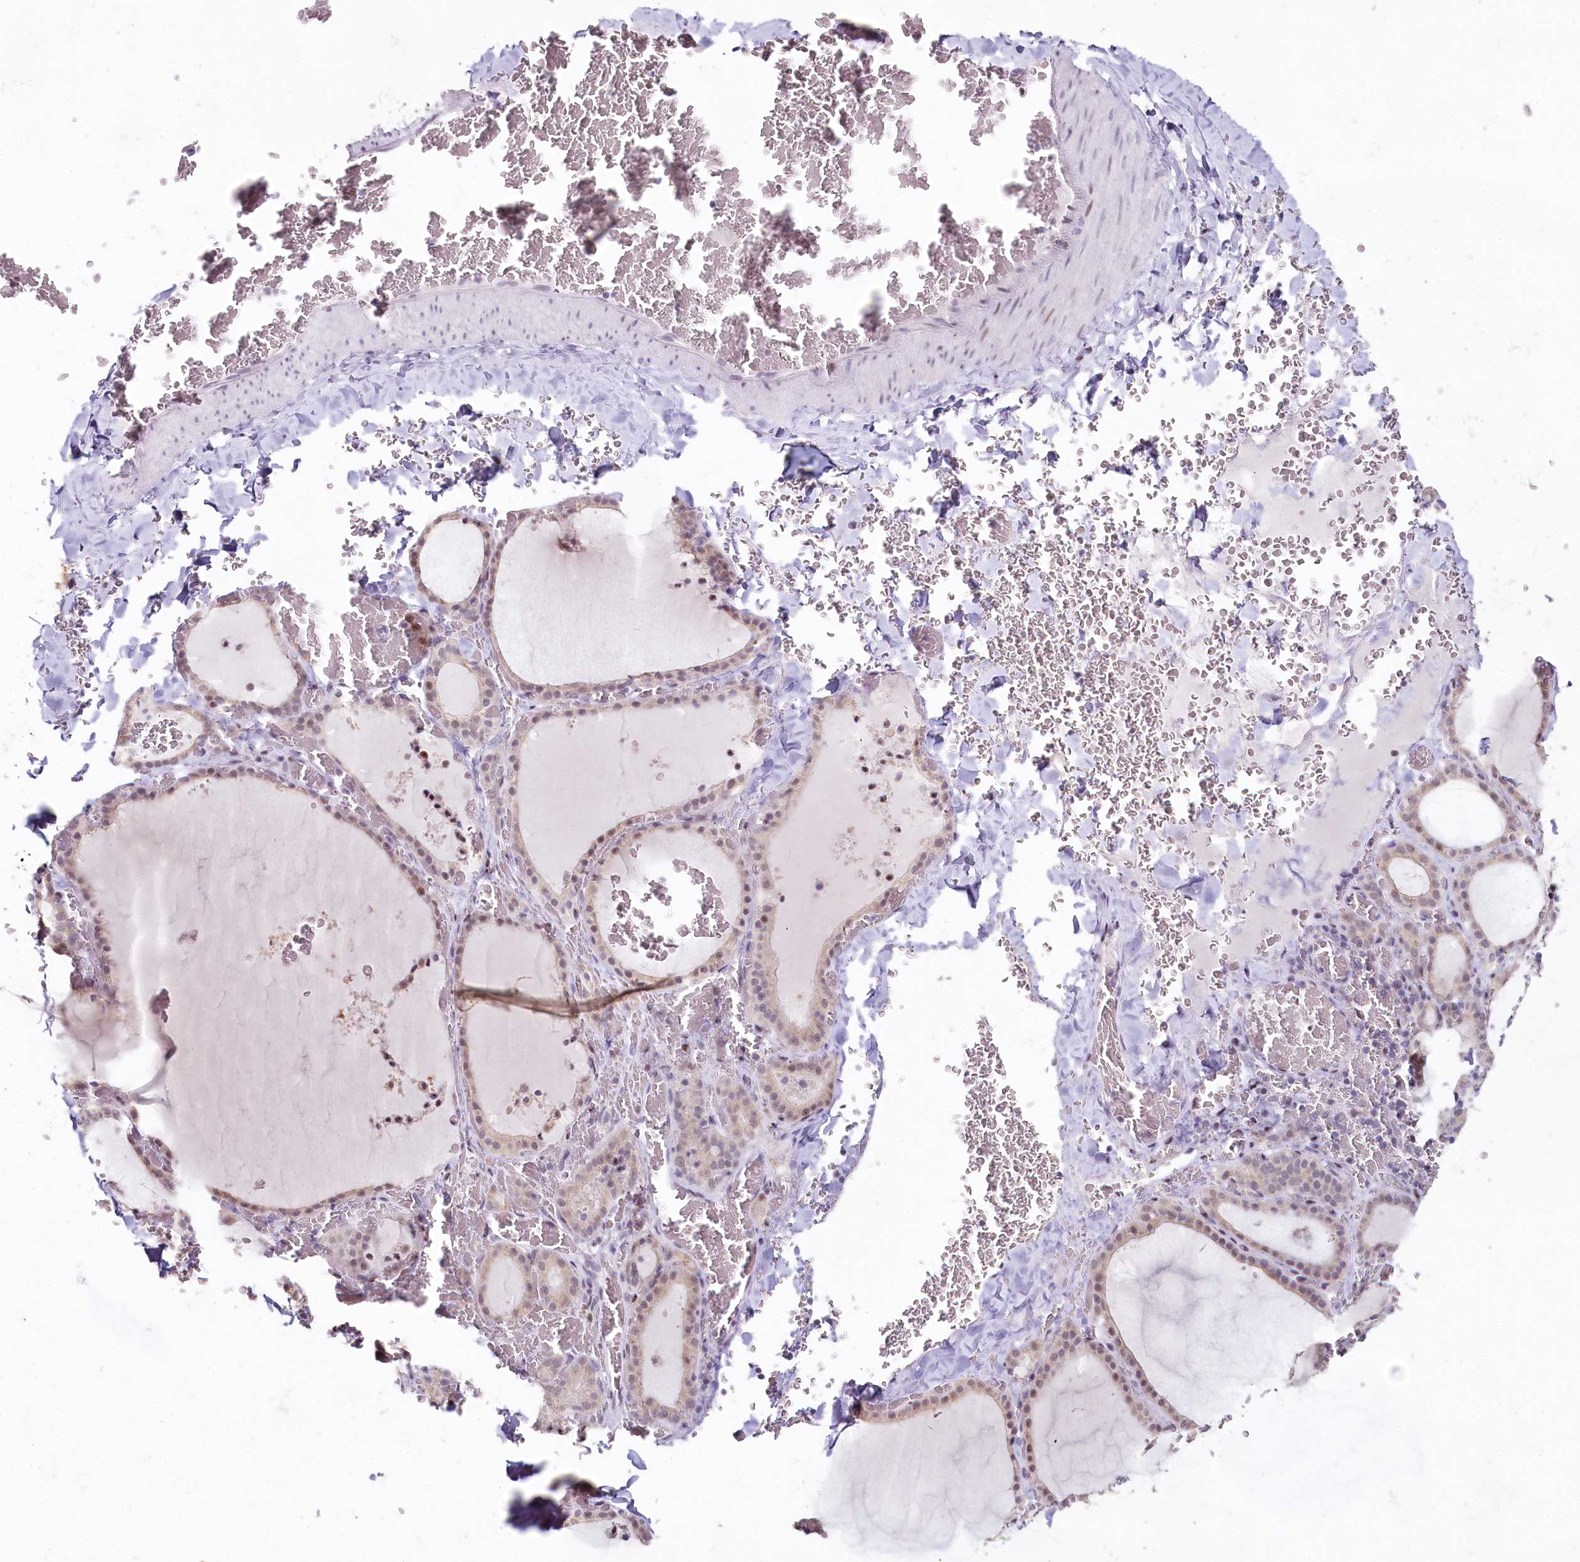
{"staining": {"intensity": "moderate", "quantity": "25%-75%", "location": "nuclear"}, "tissue": "thyroid gland", "cell_type": "Glandular cells", "image_type": "normal", "snomed": [{"axis": "morphology", "description": "Normal tissue, NOS"}, {"axis": "topography", "description": "Thyroid gland"}], "caption": "High-magnification brightfield microscopy of normal thyroid gland stained with DAB (3,3'-diaminobenzidine) (brown) and counterstained with hematoxylin (blue). glandular cells exhibit moderate nuclear expression is appreciated in approximately25%-75% of cells.", "gene": "HPD", "patient": {"sex": "female", "age": 39}}